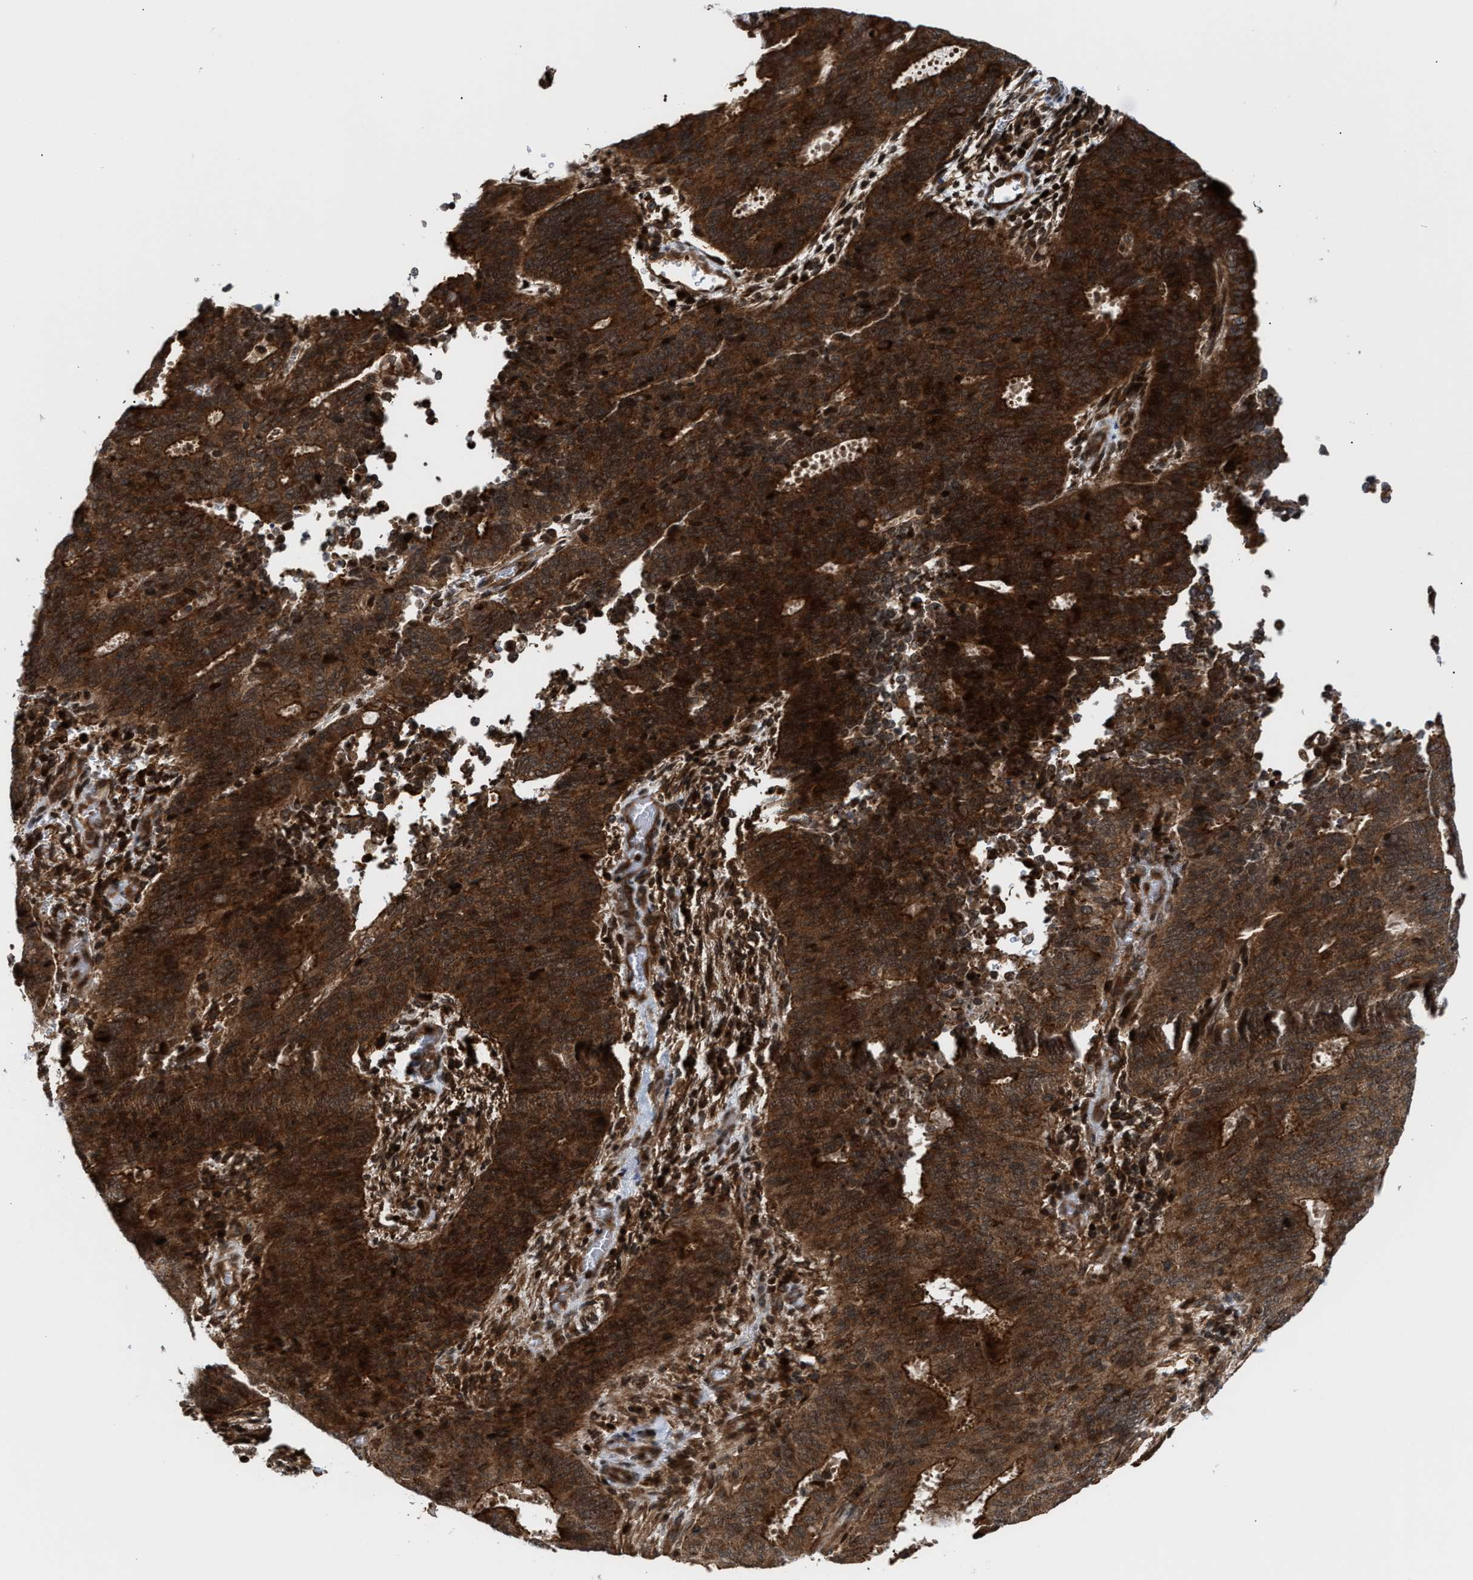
{"staining": {"intensity": "strong", "quantity": ">75%", "location": "cytoplasmic/membranous,nuclear"}, "tissue": "cervical cancer", "cell_type": "Tumor cells", "image_type": "cancer", "snomed": [{"axis": "morphology", "description": "Adenocarcinoma, NOS"}, {"axis": "topography", "description": "Cervix"}], "caption": "Protein staining by immunohistochemistry shows strong cytoplasmic/membranous and nuclear expression in approximately >75% of tumor cells in adenocarcinoma (cervical). (brown staining indicates protein expression, while blue staining denotes nuclei).", "gene": "STAU2", "patient": {"sex": "female", "age": 44}}